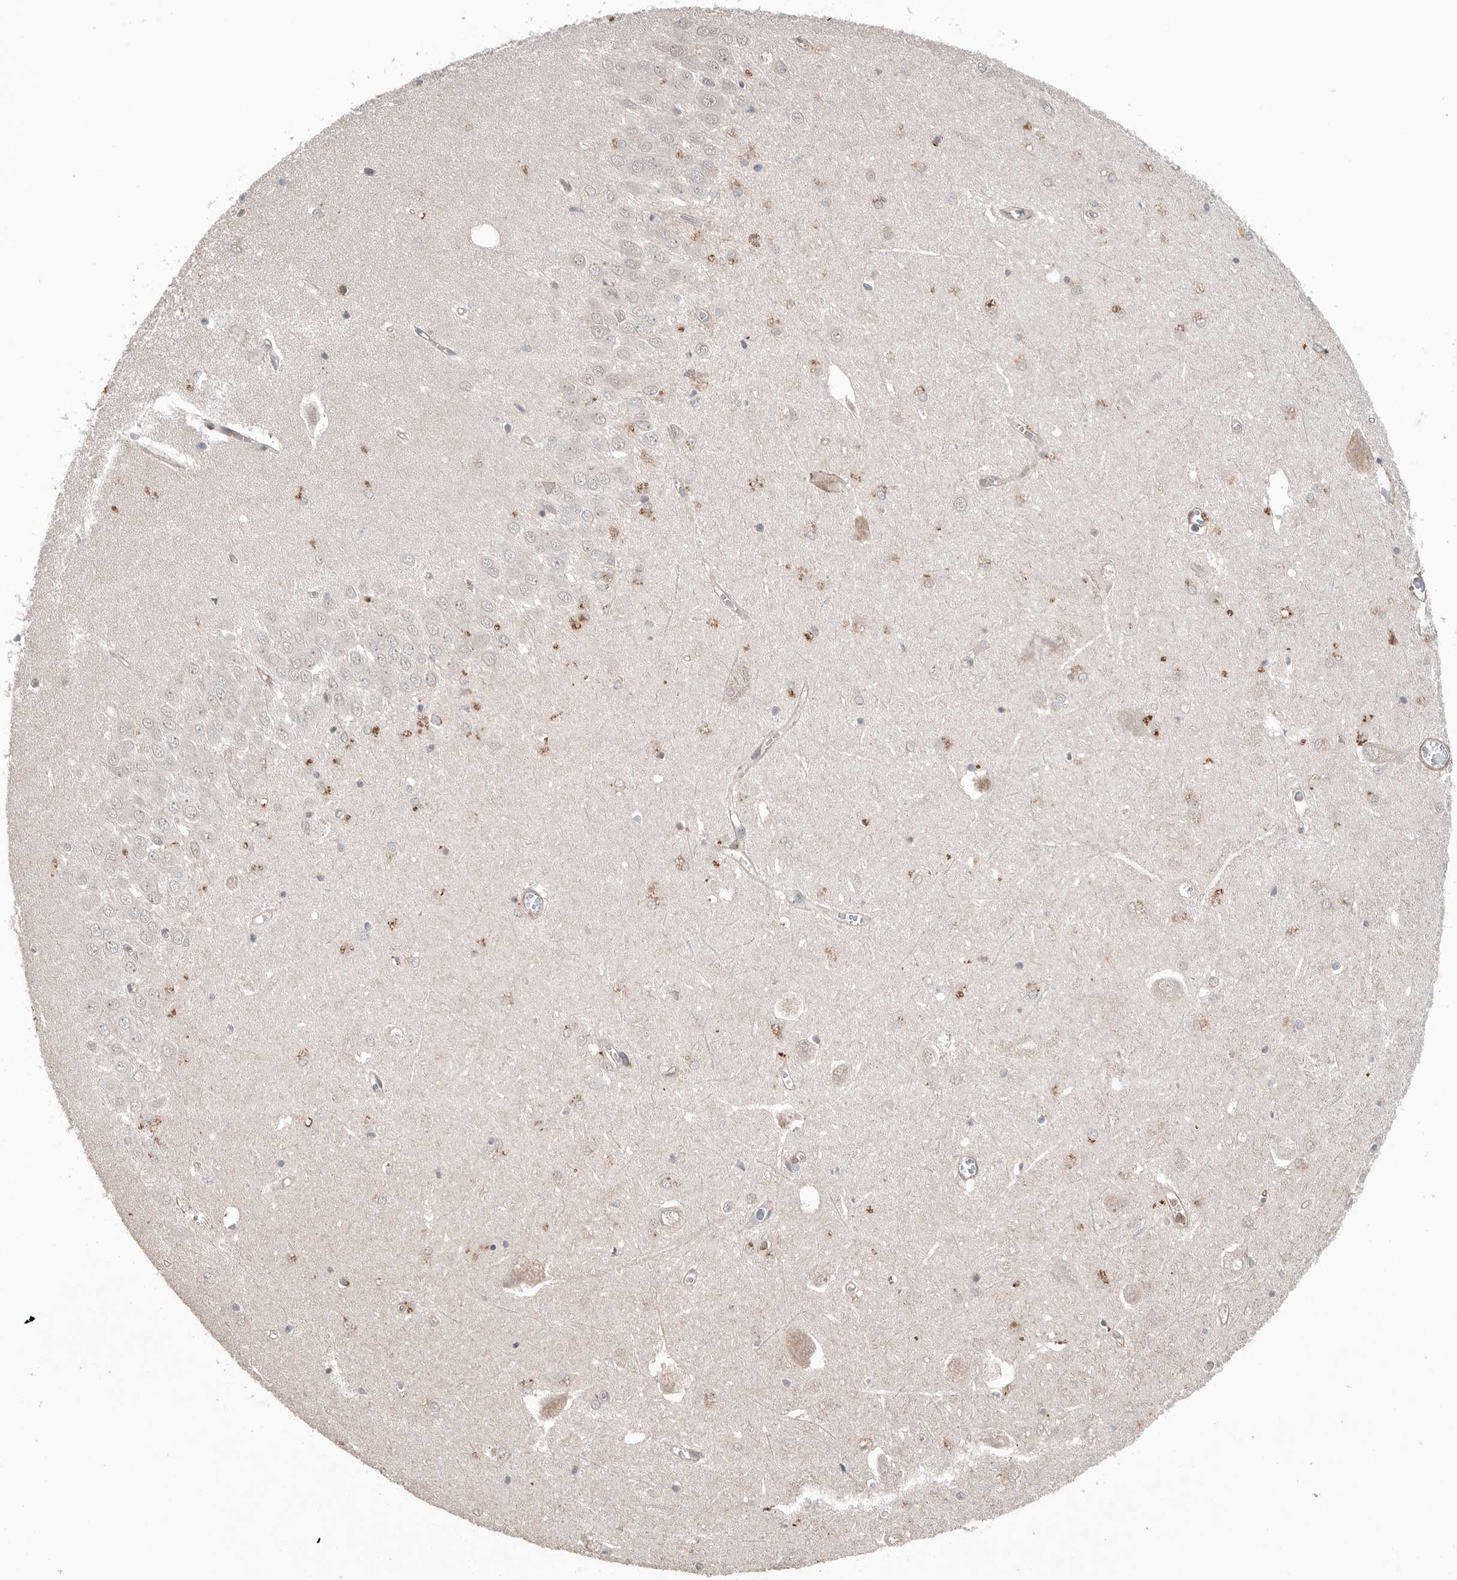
{"staining": {"intensity": "weak", "quantity": "25%-75%", "location": "cytoplasmic/membranous"}, "tissue": "hippocampus", "cell_type": "Glial cells", "image_type": "normal", "snomed": [{"axis": "morphology", "description": "Normal tissue, NOS"}, {"axis": "topography", "description": "Hippocampus"}], "caption": "Hippocampus stained with immunohistochemistry (IHC) shows weak cytoplasmic/membranous expression in approximately 25%-75% of glial cells. (DAB IHC, brown staining for protein, blue staining for nuclei).", "gene": "PEAK1", "patient": {"sex": "male", "age": 70}}